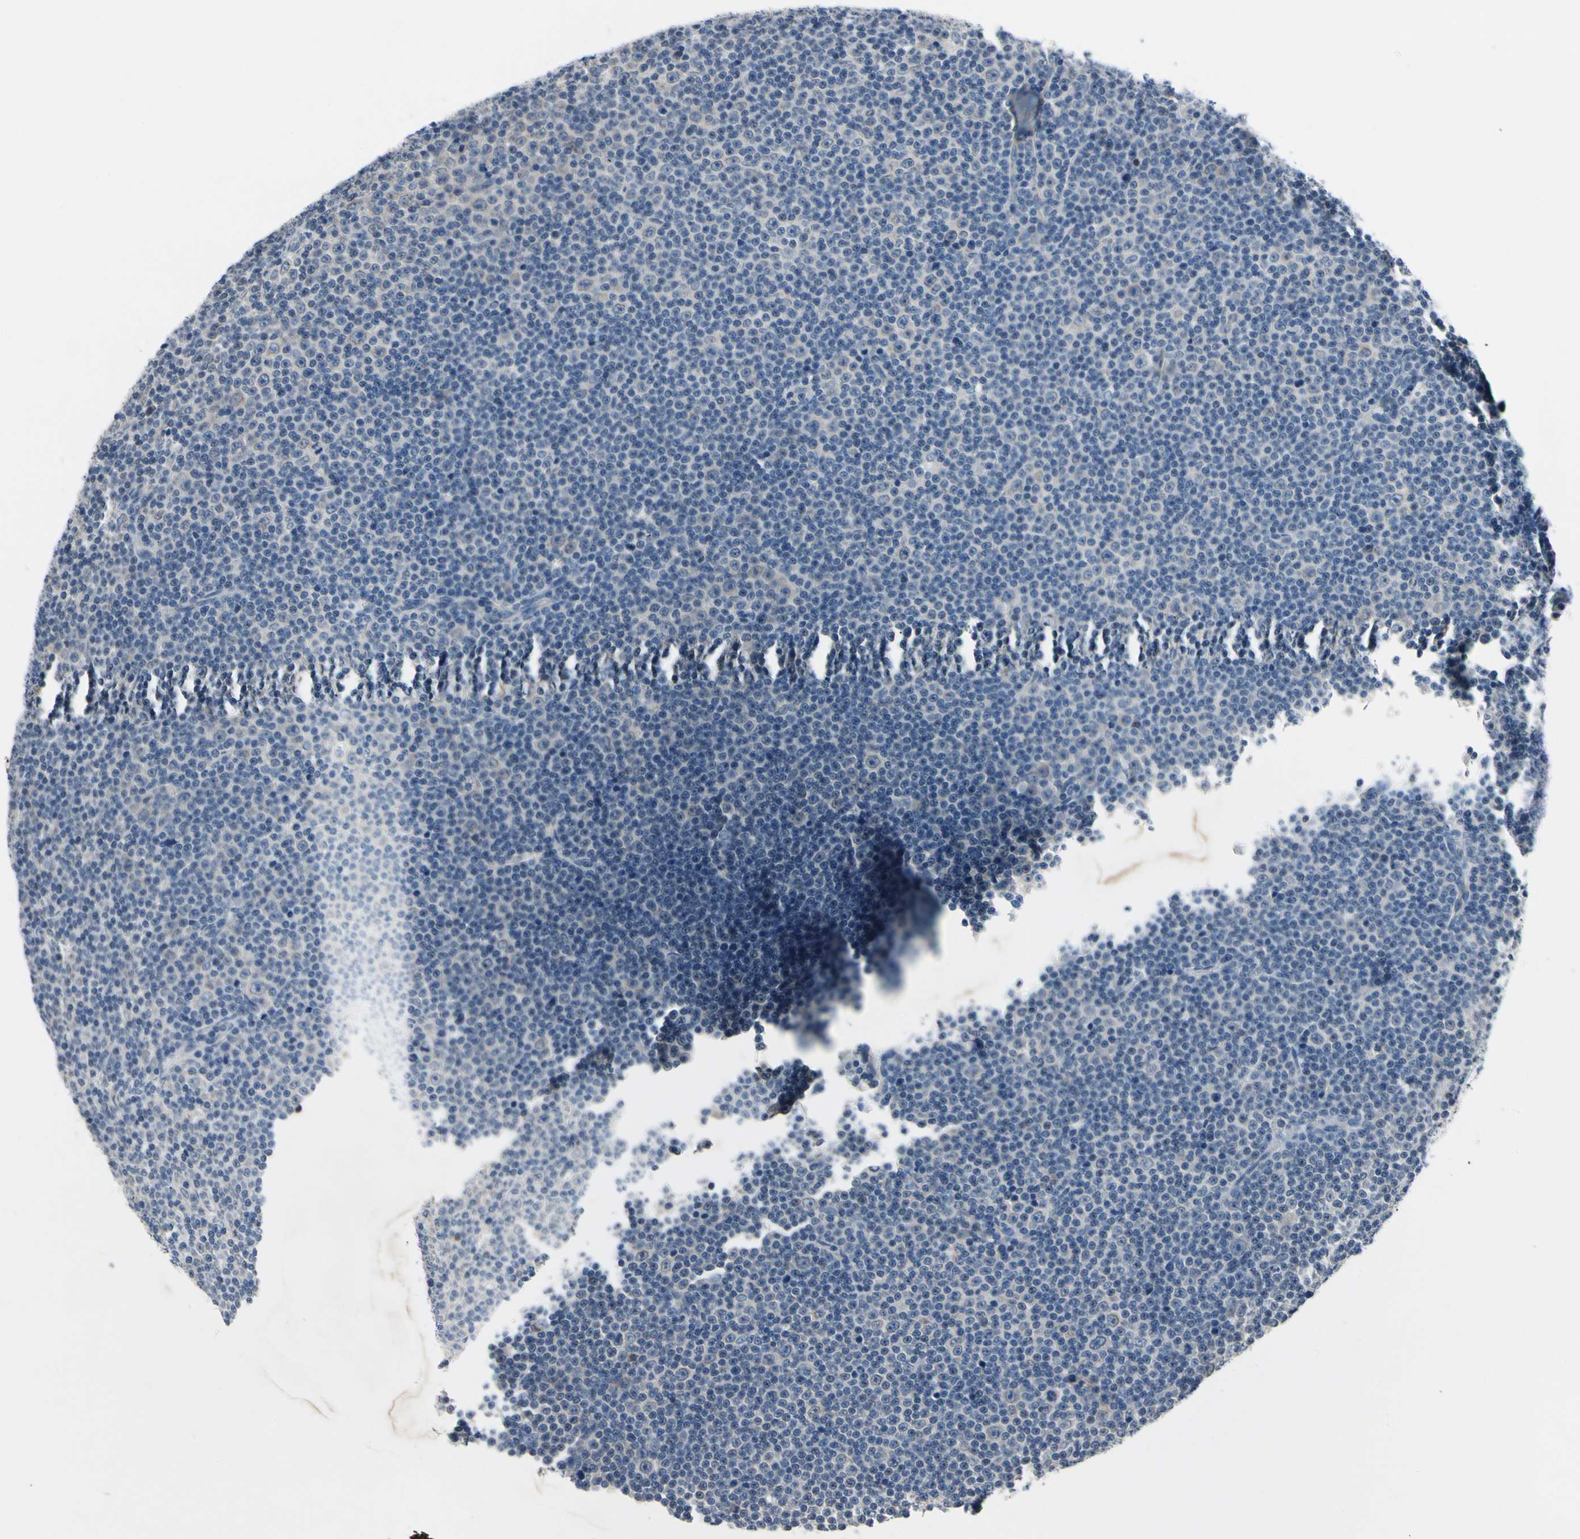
{"staining": {"intensity": "negative", "quantity": "none", "location": "none"}, "tissue": "lymphoma", "cell_type": "Tumor cells", "image_type": "cancer", "snomed": [{"axis": "morphology", "description": "Malignant lymphoma, non-Hodgkin's type, Low grade"}, {"axis": "topography", "description": "Lymph node"}], "caption": "IHC of malignant lymphoma, non-Hodgkin's type (low-grade) displays no positivity in tumor cells. The staining is performed using DAB brown chromogen with nuclei counter-stained in using hematoxylin.", "gene": "SELENOK", "patient": {"sex": "female", "age": 67}}